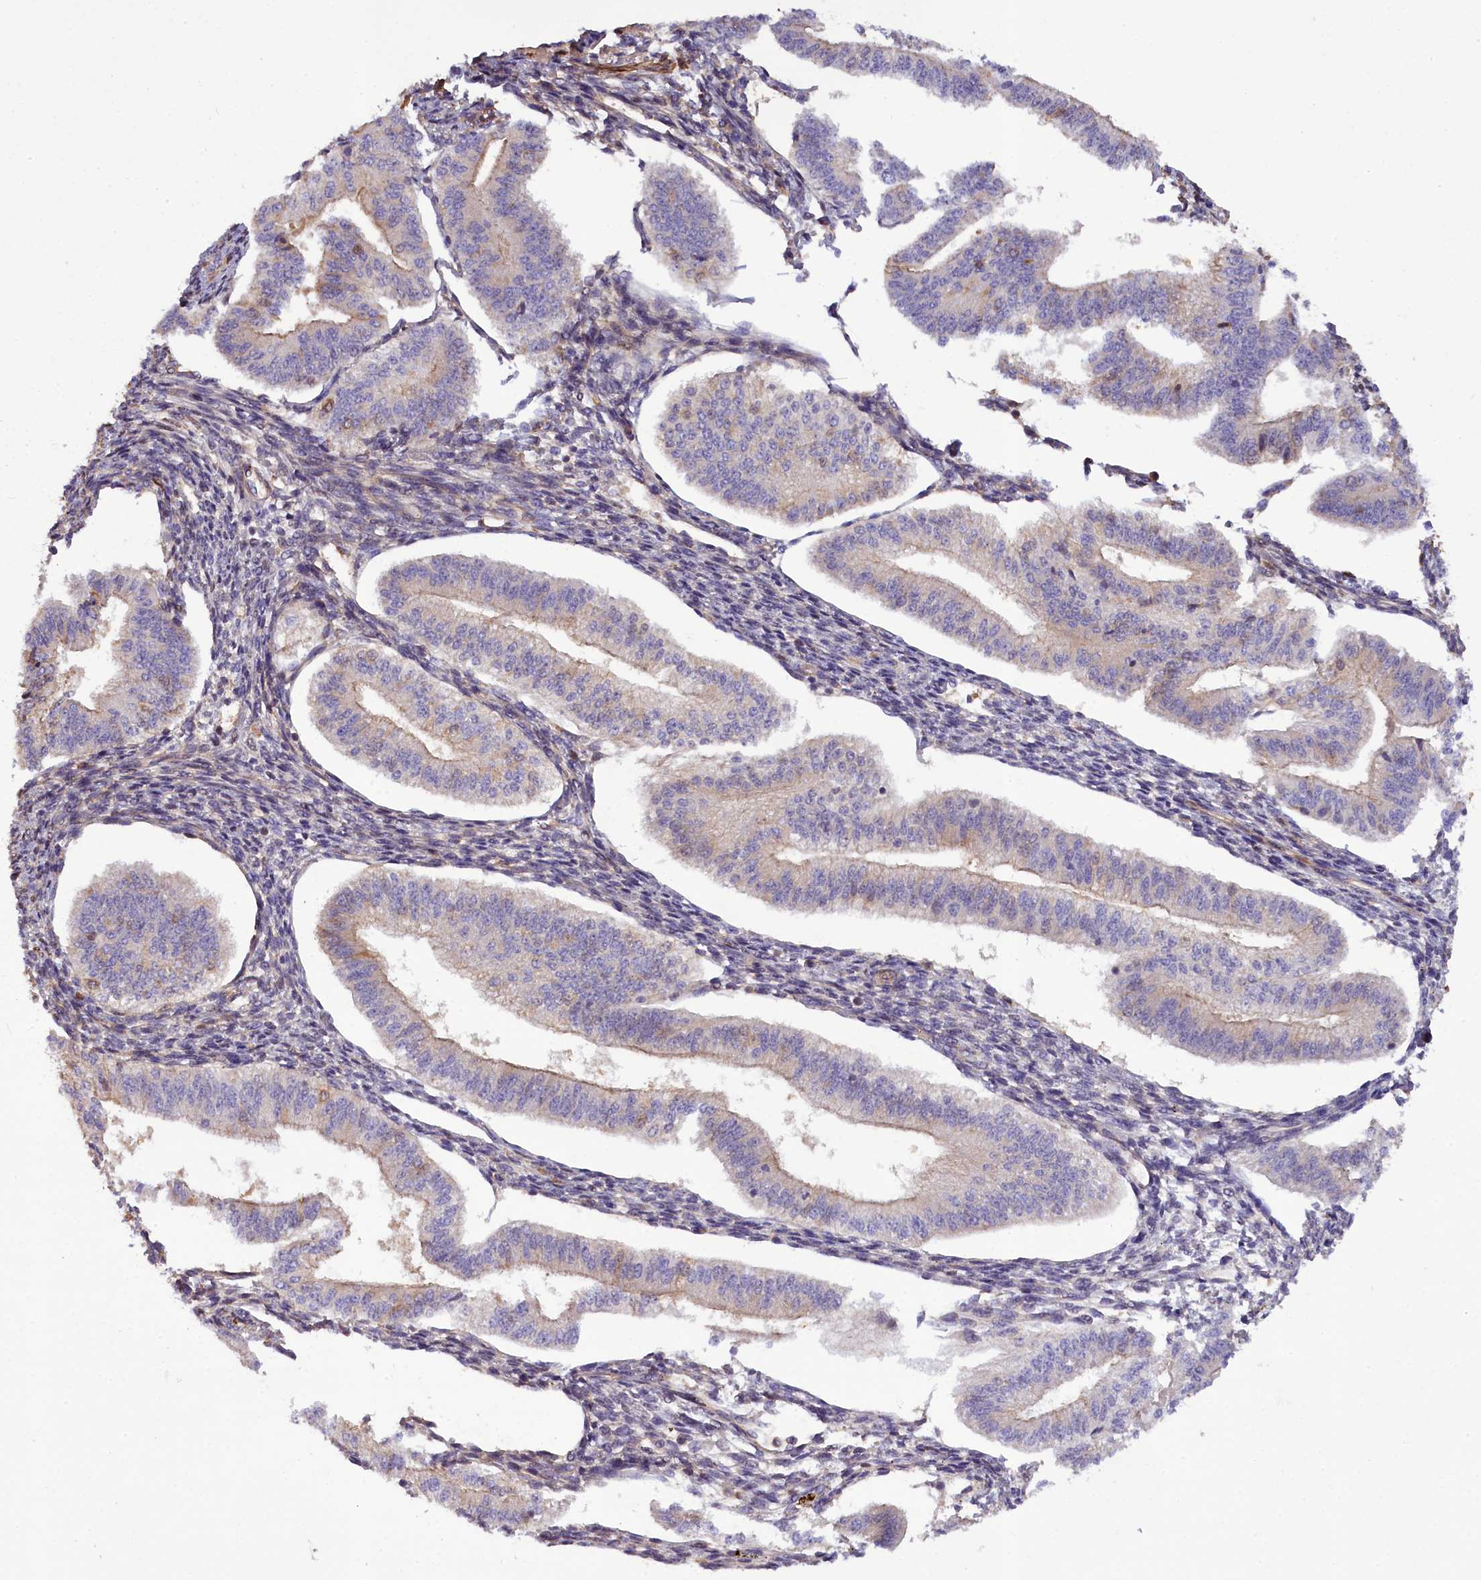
{"staining": {"intensity": "negative", "quantity": "none", "location": "none"}, "tissue": "endometrium", "cell_type": "Cells in endometrial stroma", "image_type": "normal", "snomed": [{"axis": "morphology", "description": "Normal tissue, NOS"}, {"axis": "topography", "description": "Endometrium"}], "caption": "High power microscopy micrograph of an immunohistochemistry (IHC) histopathology image of unremarkable endometrium, revealing no significant expression in cells in endometrial stroma. (Immunohistochemistry (ihc), brightfield microscopy, high magnification).", "gene": "FUZ", "patient": {"sex": "female", "age": 34}}